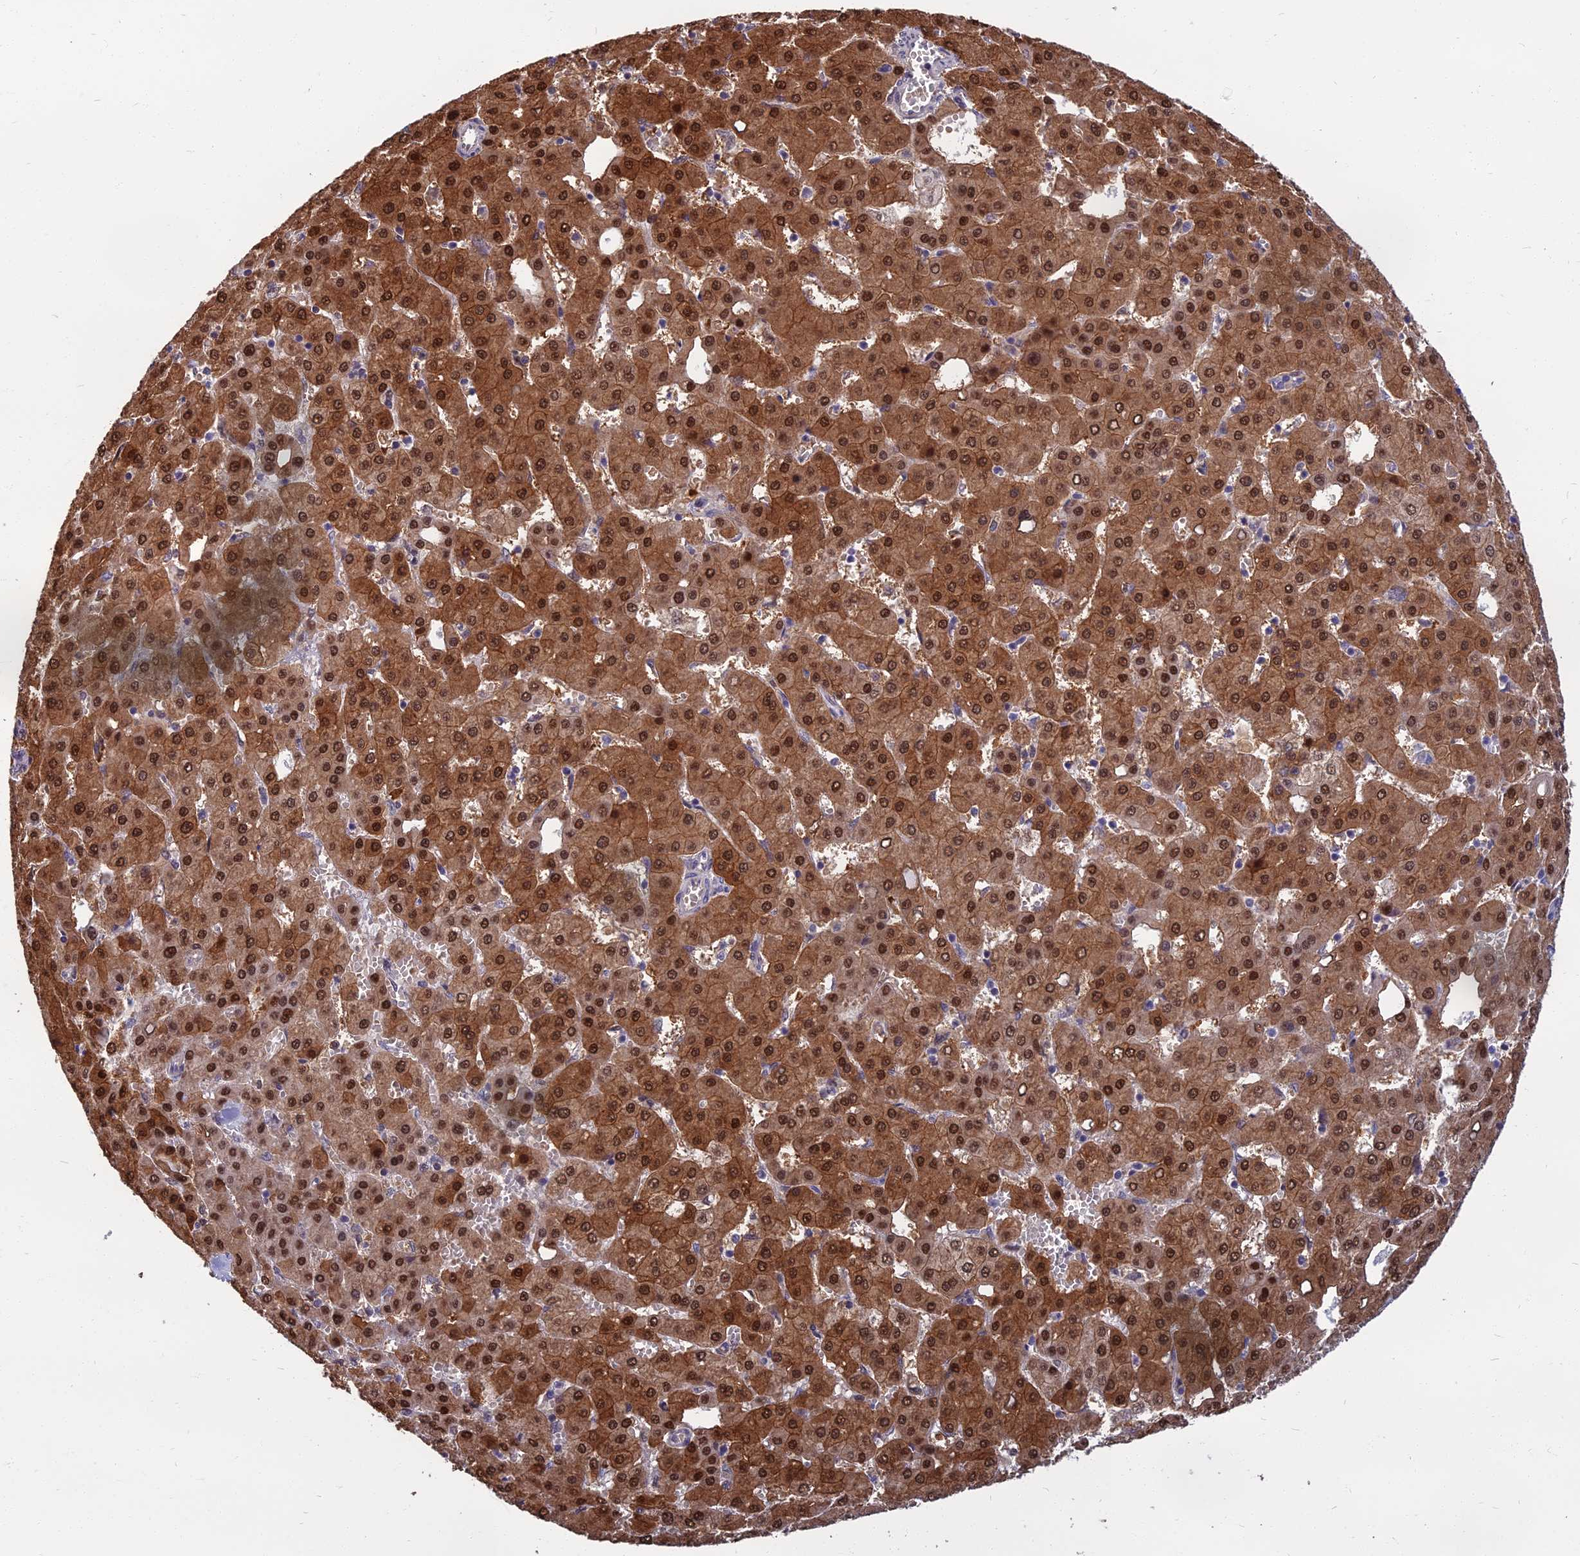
{"staining": {"intensity": "strong", "quantity": ">75%", "location": "cytoplasmic/membranous,nuclear"}, "tissue": "liver cancer", "cell_type": "Tumor cells", "image_type": "cancer", "snomed": [{"axis": "morphology", "description": "Carcinoma, Hepatocellular, NOS"}, {"axis": "topography", "description": "Liver"}], "caption": "IHC staining of hepatocellular carcinoma (liver), which demonstrates high levels of strong cytoplasmic/membranous and nuclear staining in about >75% of tumor cells indicating strong cytoplasmic/membranous and nuclear protein expression. The staining was performed using DAB (3,3'-diaminobenzidine) (brown) for protein detection and nuclei were counterstained in hematoxylin (blue).", "gene": "NR4A3", "patient": {"sex": "male", "age": 47}}